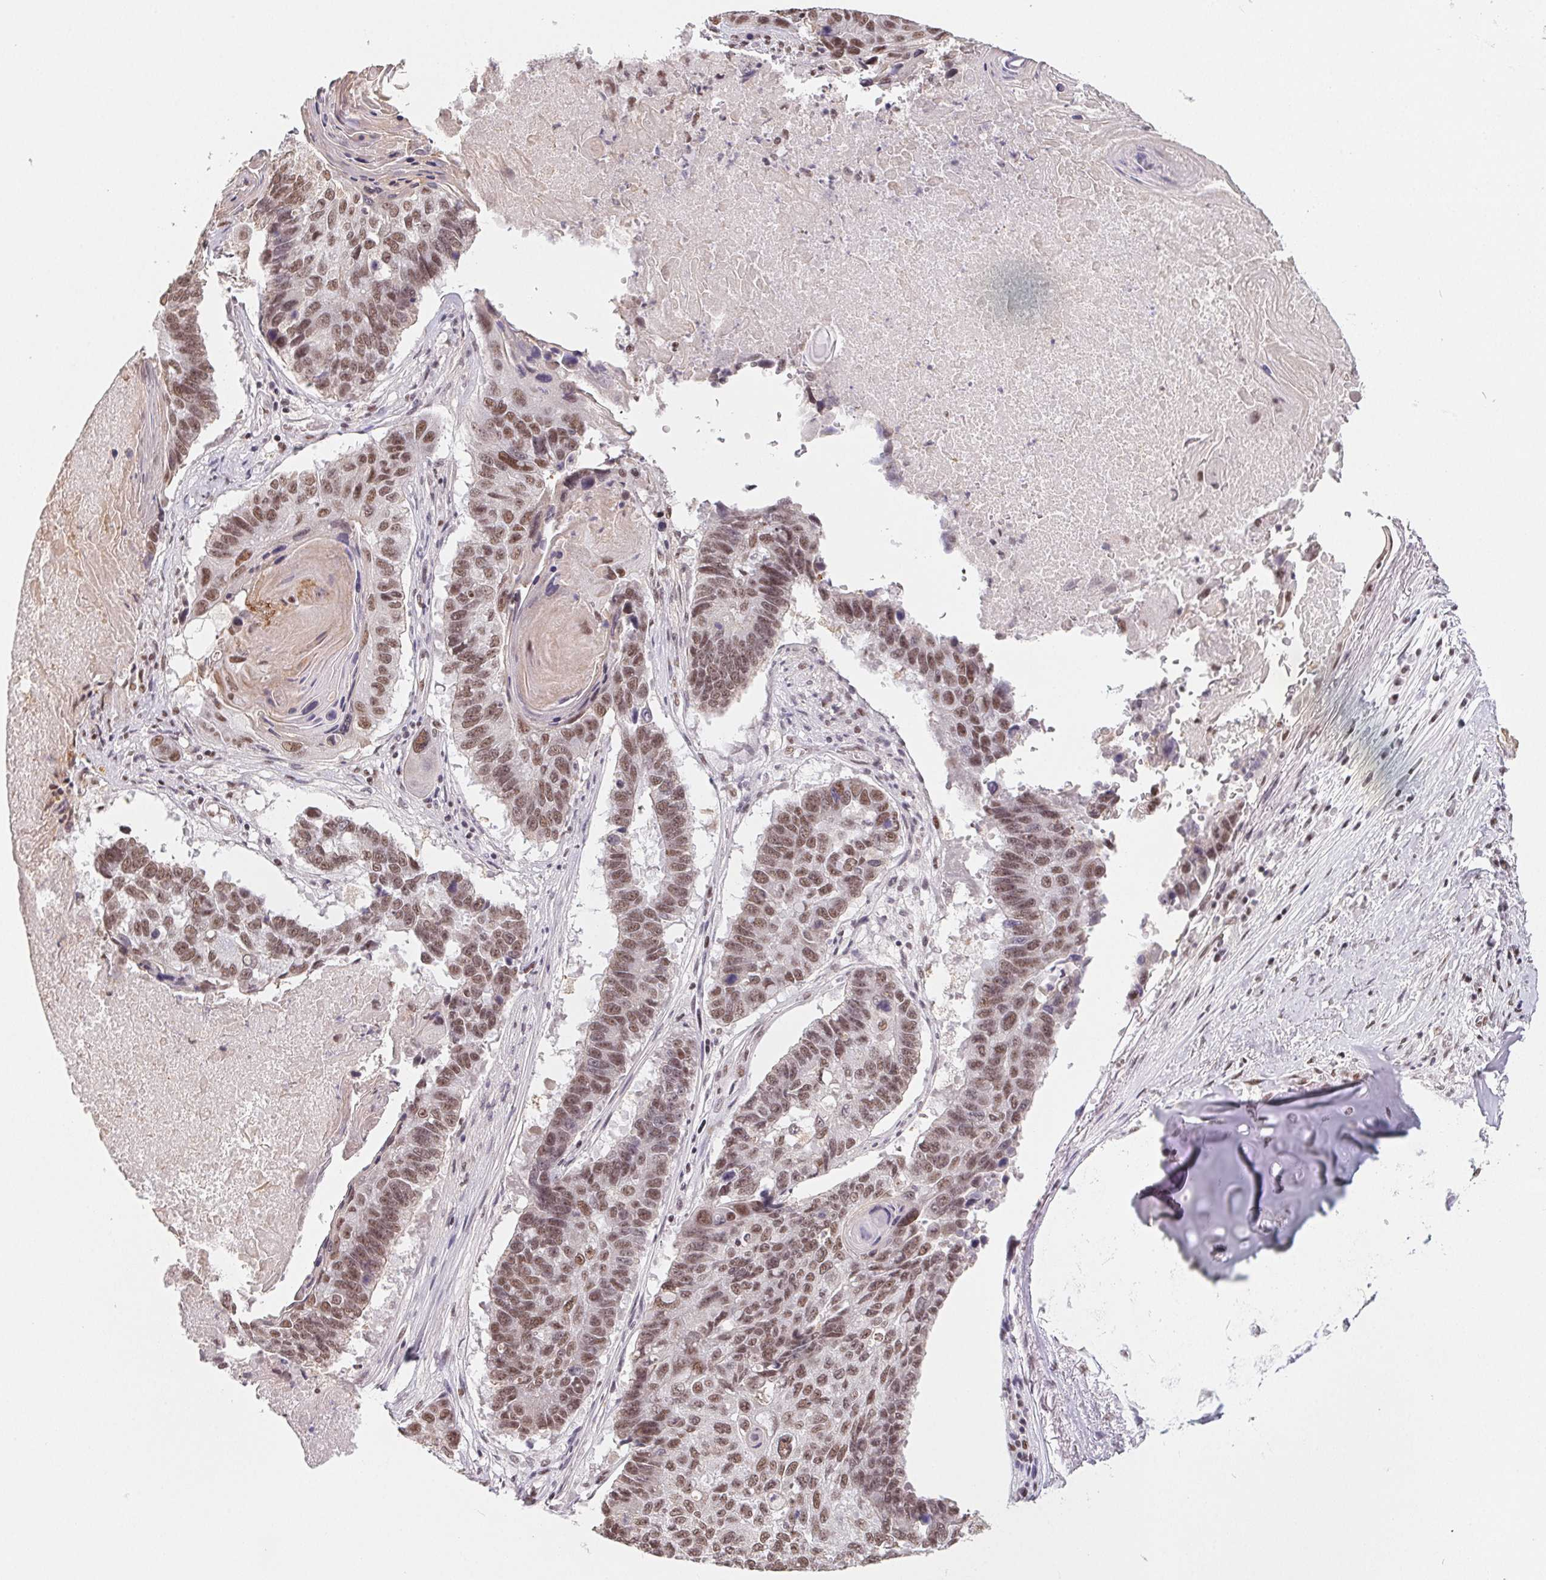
{"staining": {"intensity": "moderate", "quantity": ">75%", "location": "nuclear"}, "tissue": "lung cancer", "cell_type": "Tumor cells", "image_type": "cancer", "snomed": [{"axis": "morphology", "description": "Squamous cell carcinoma, NOS"}, {"axis": "topography", "description": "Lung"}], "caption": "Human lung squamous cell carcinoma stained with a brown dye shows moderate nuclear positive staining in about >75% of tumor cells.", "gene": "TCERG1", "patient": {"sex": "male", "age": 73}}